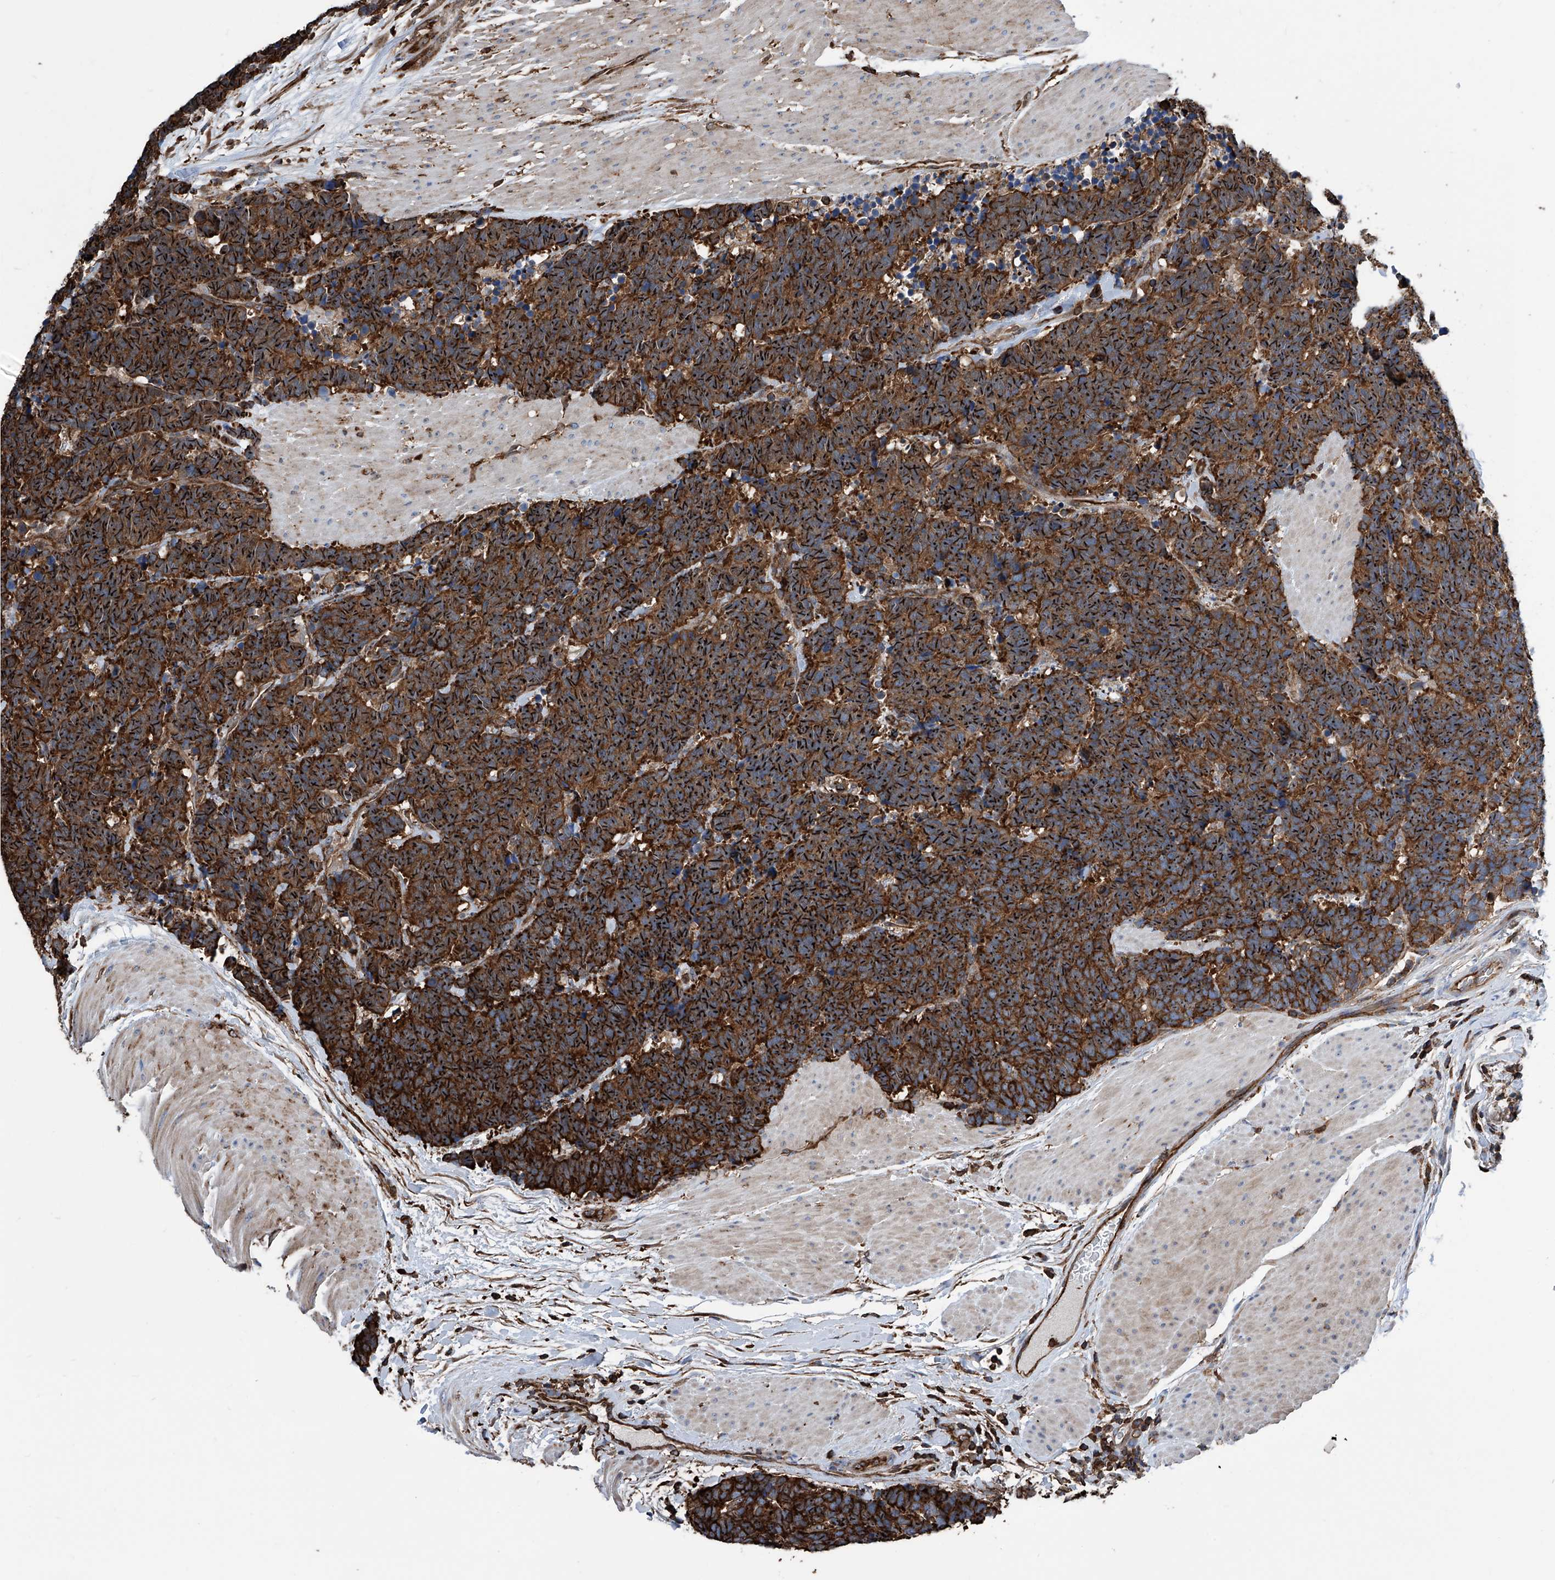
{"staining": {"intensity": "strong", "quantity": ">75%", "location": "cytoplasmic/membranous,nuclear"}, "tissue": "carcinoid", "cell_type": "Tumor cells", "image_type": "cancer", "snomed": [{"axis": "morphology", "description": "Carcinoma, NOS"}, {"axis": "morphology", "description": "Carcinoid, malignant, NOS"}, {"axis": "topography", "description": "Urinary bladder"}], "caption": "High-power microscopy captured an IHC image of carcinoid, revealing strong cytoplasmic/membranous and nuclear expression in about >75% of tumor cells.", "gene": "ZNF484", "patient": {"sex": "male", "age": 57}}